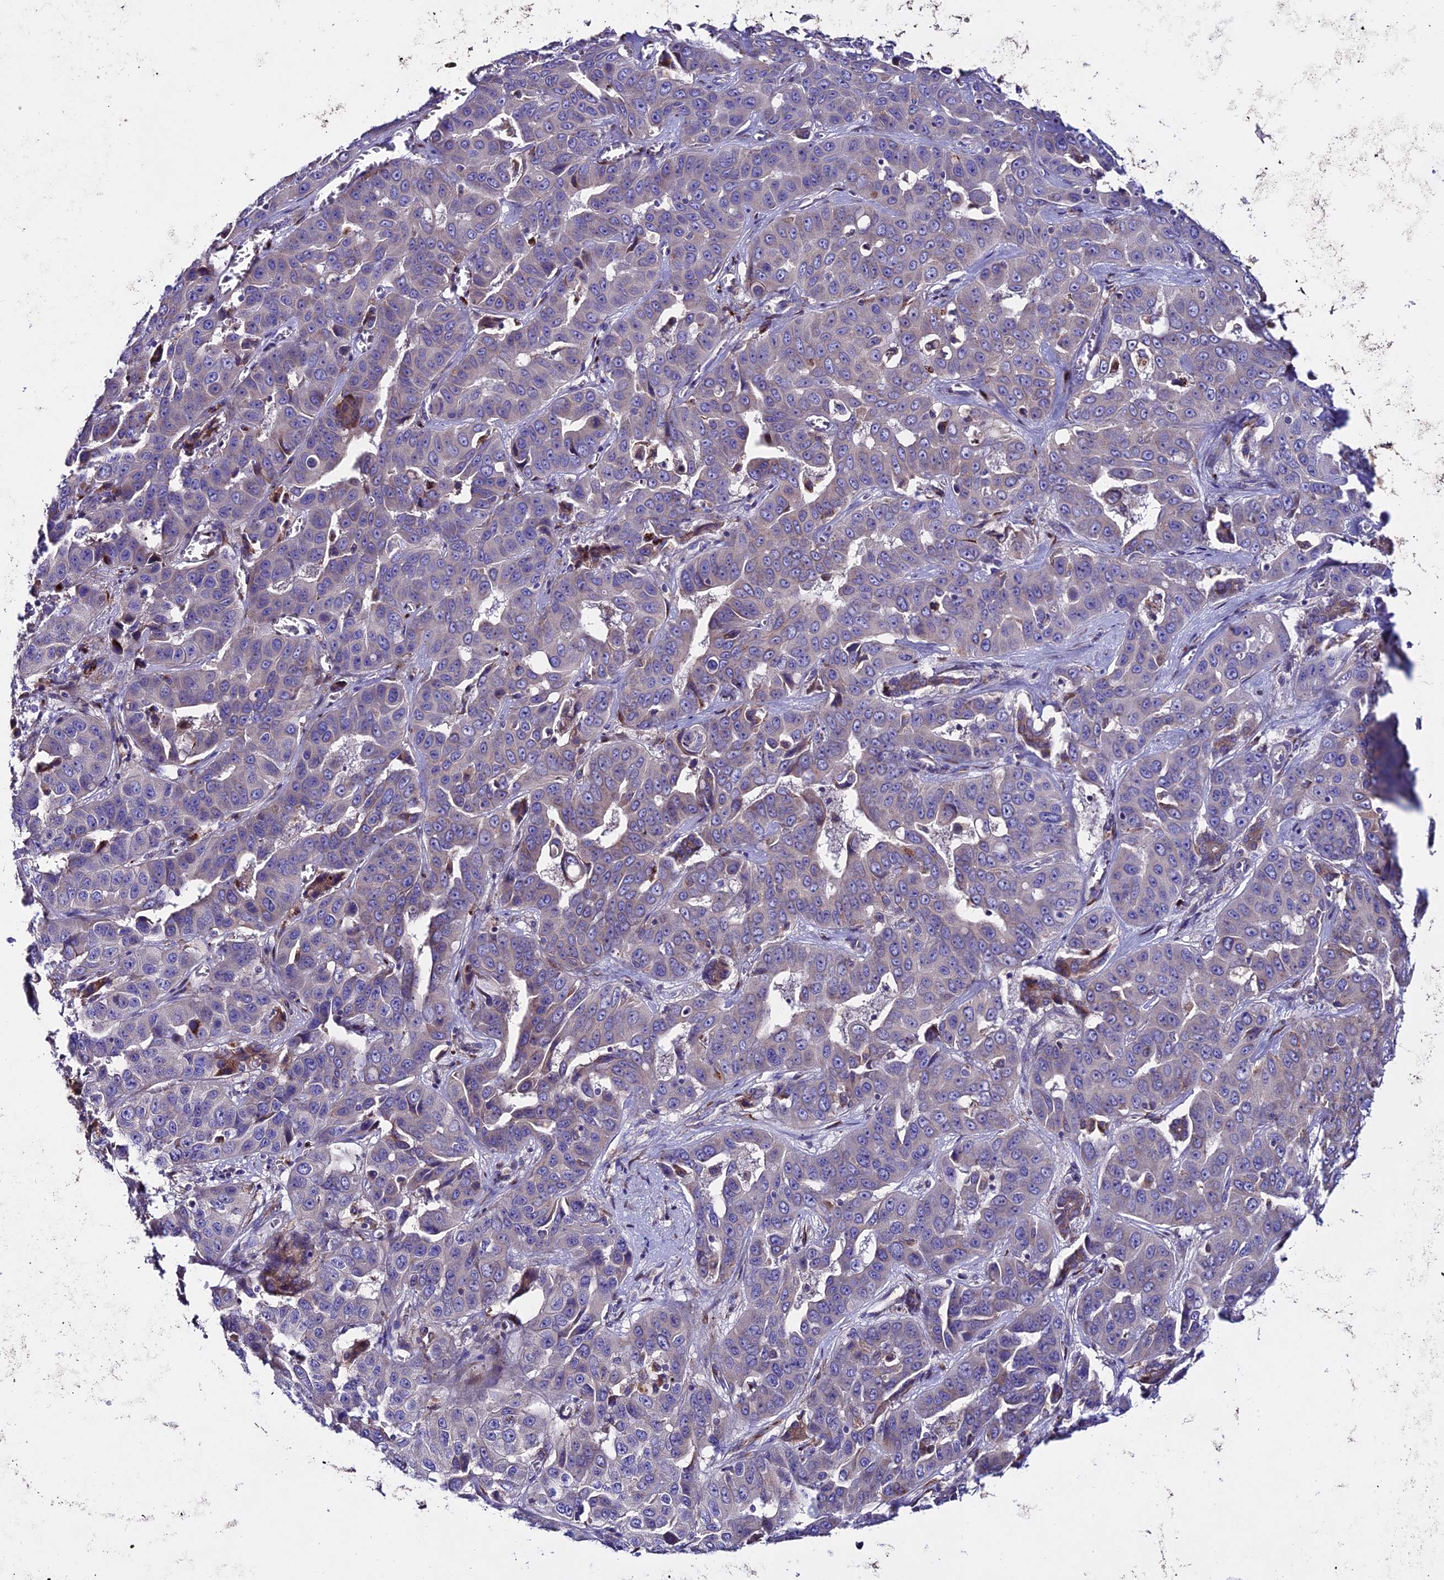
{"staining": {"intensity": "weak", "quantity": "<25%", "location": "cytoplasmic/membranous"}, "tissue": "liver cancer", "cell_type": "Tumor cells", "image_type": "cancer", "snomed": [{"axis": "morphology", "description": "Cholangiocarcinoma"}, {"axis": "topography", "description": "Liver"}], "caption": "This histopathology image is of cholangiocarcinoma (liver) stained with immunohistochemistry (IHC) to label a protein in brown with the nuclei are counter-stained blue. There is no expression in tumor cells.", "gene": "OR51Q1", "patient": {"sex": "female", "age": 52}}